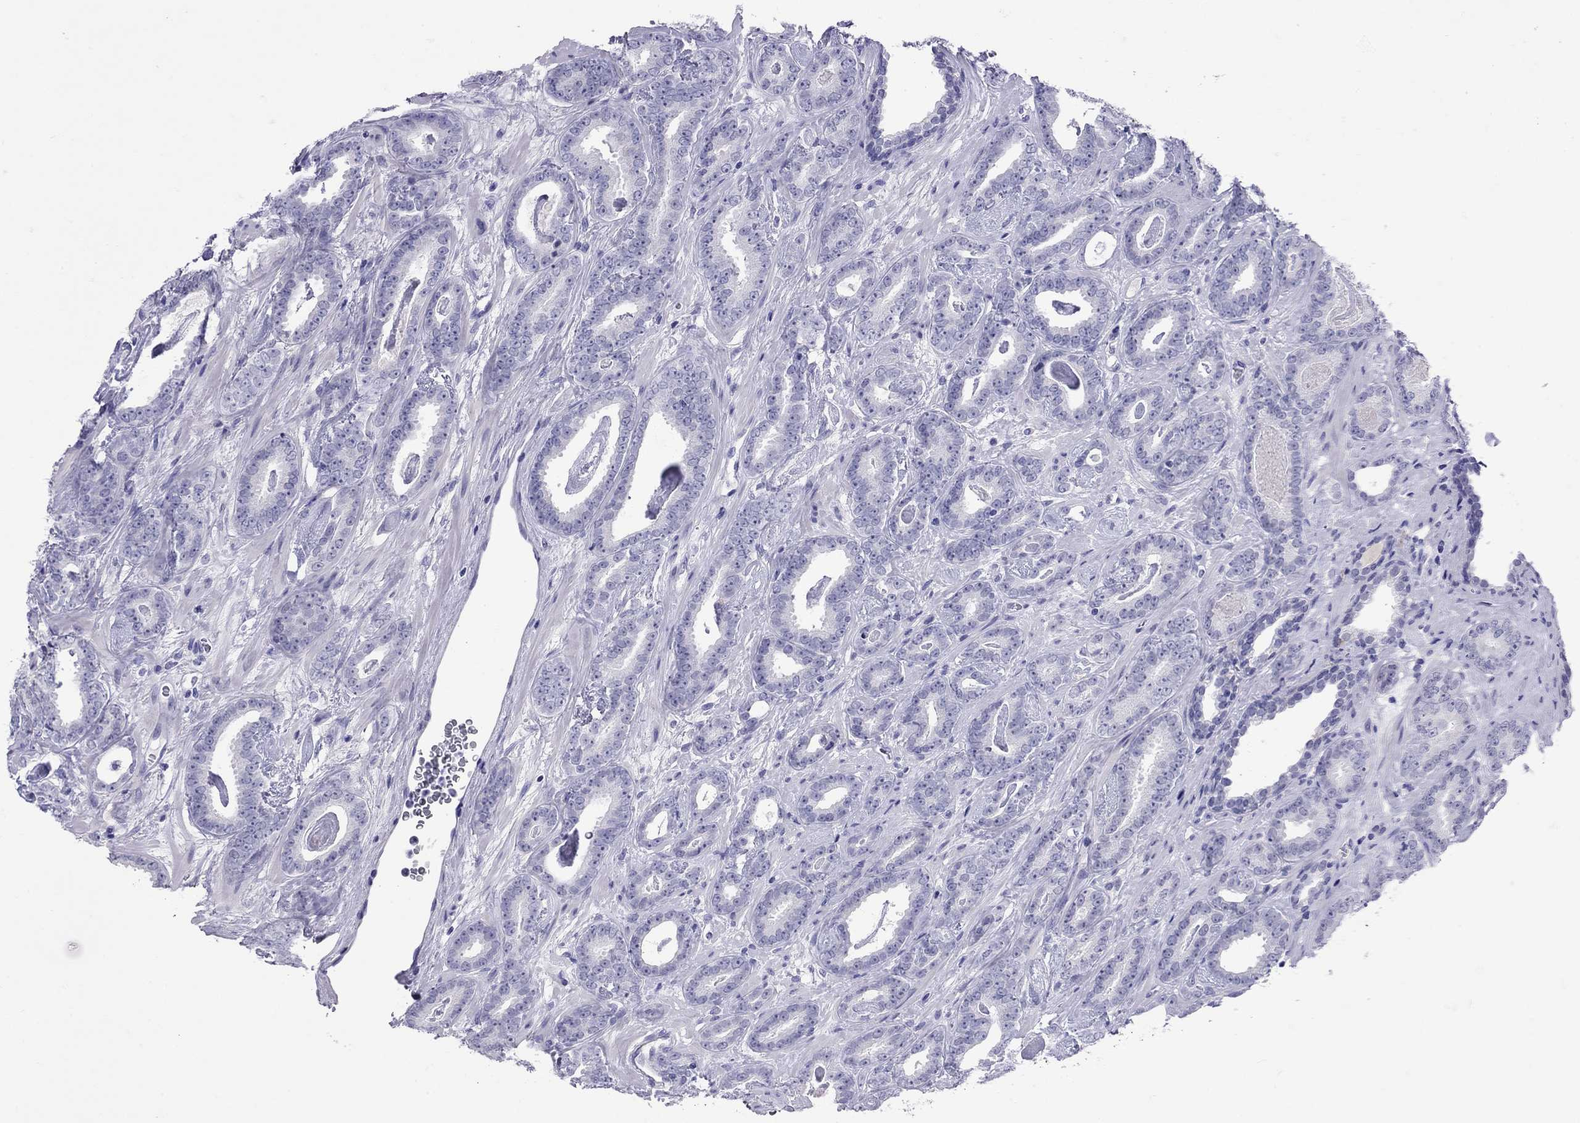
{"staining": {"intensity": "negative", "quantity": "none", "location": "none"}, "tissue": "prostate cancer", "cell_type": "Tumor cells", "image_type": "cancer", "snomed": [{"axis": "morphology", "description": "Adenocarcinoma, Medium grade"}, {"axis": "topography", "description": "Prostate and seminal vesicle, NOS"}, {"axis": "topography", "description": "Prostate"}], "caption": "Medium-grade adenocarcinoma (prostate) stained for a protein using immunohistochemistry (IHC) reveals no expression tumor cells.", "gene": "GRIA2", "patient": {"sex": "male", "age": 54}}